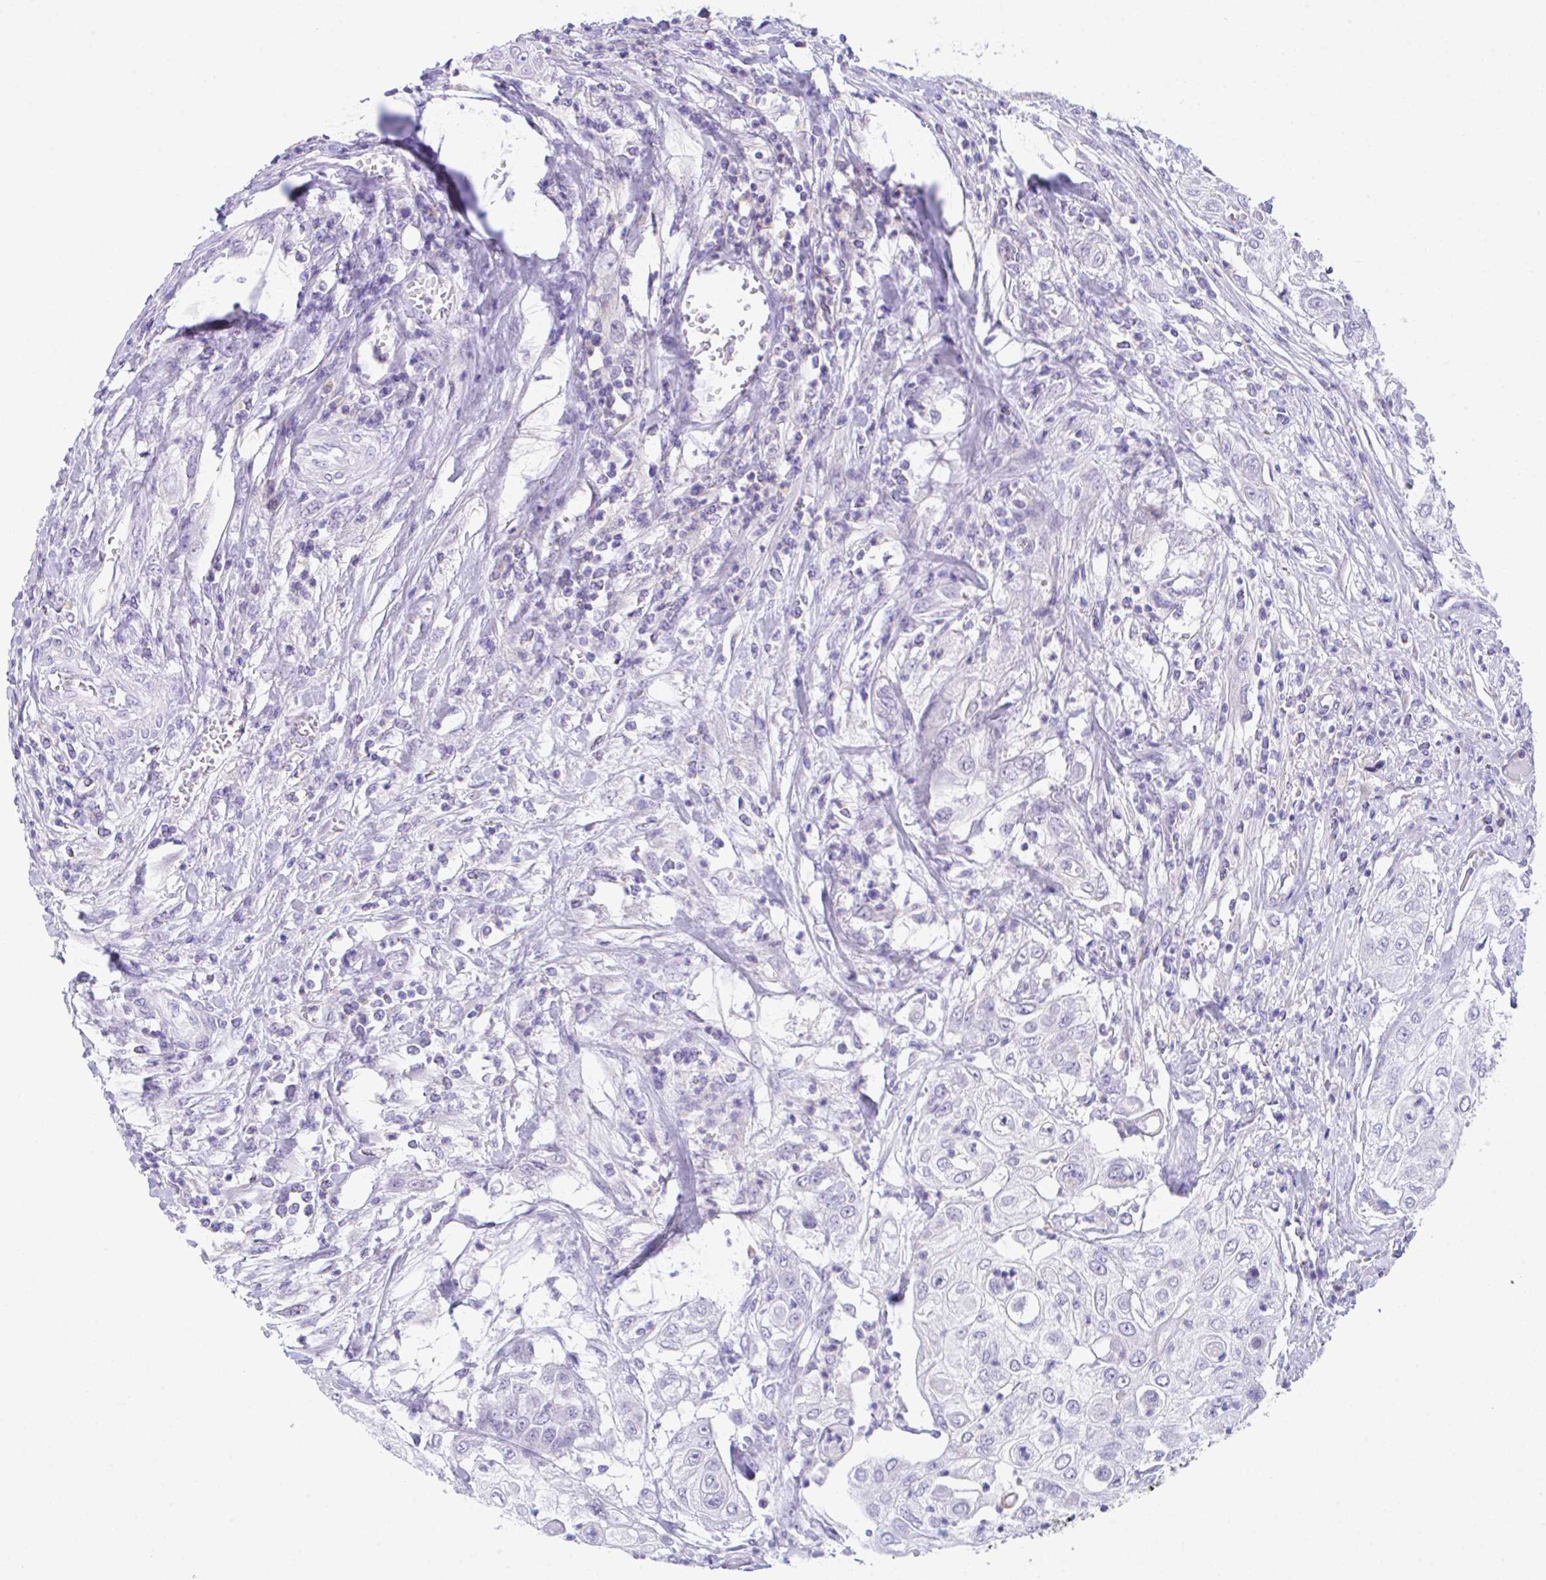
{"staining": {"intensity": "negative", "quantity": "none", "location": "none"}, "tissue": "urothelial cancer", "cell_type": "Tumor cells", "image_type": "cancer", "snomed": [{"axis": "morphology", "description": "Urothelial carcinoma, High grade"}, {"axis": "topography", "description": "Urinary bladder"}], "caption": "A histopathology image of urothelial carcinoma (high-grade) stained for a protein displays no brown staining in tumor cells.", "gene": "HOXB4", "patient": {"sex": "female", "age": 79}}